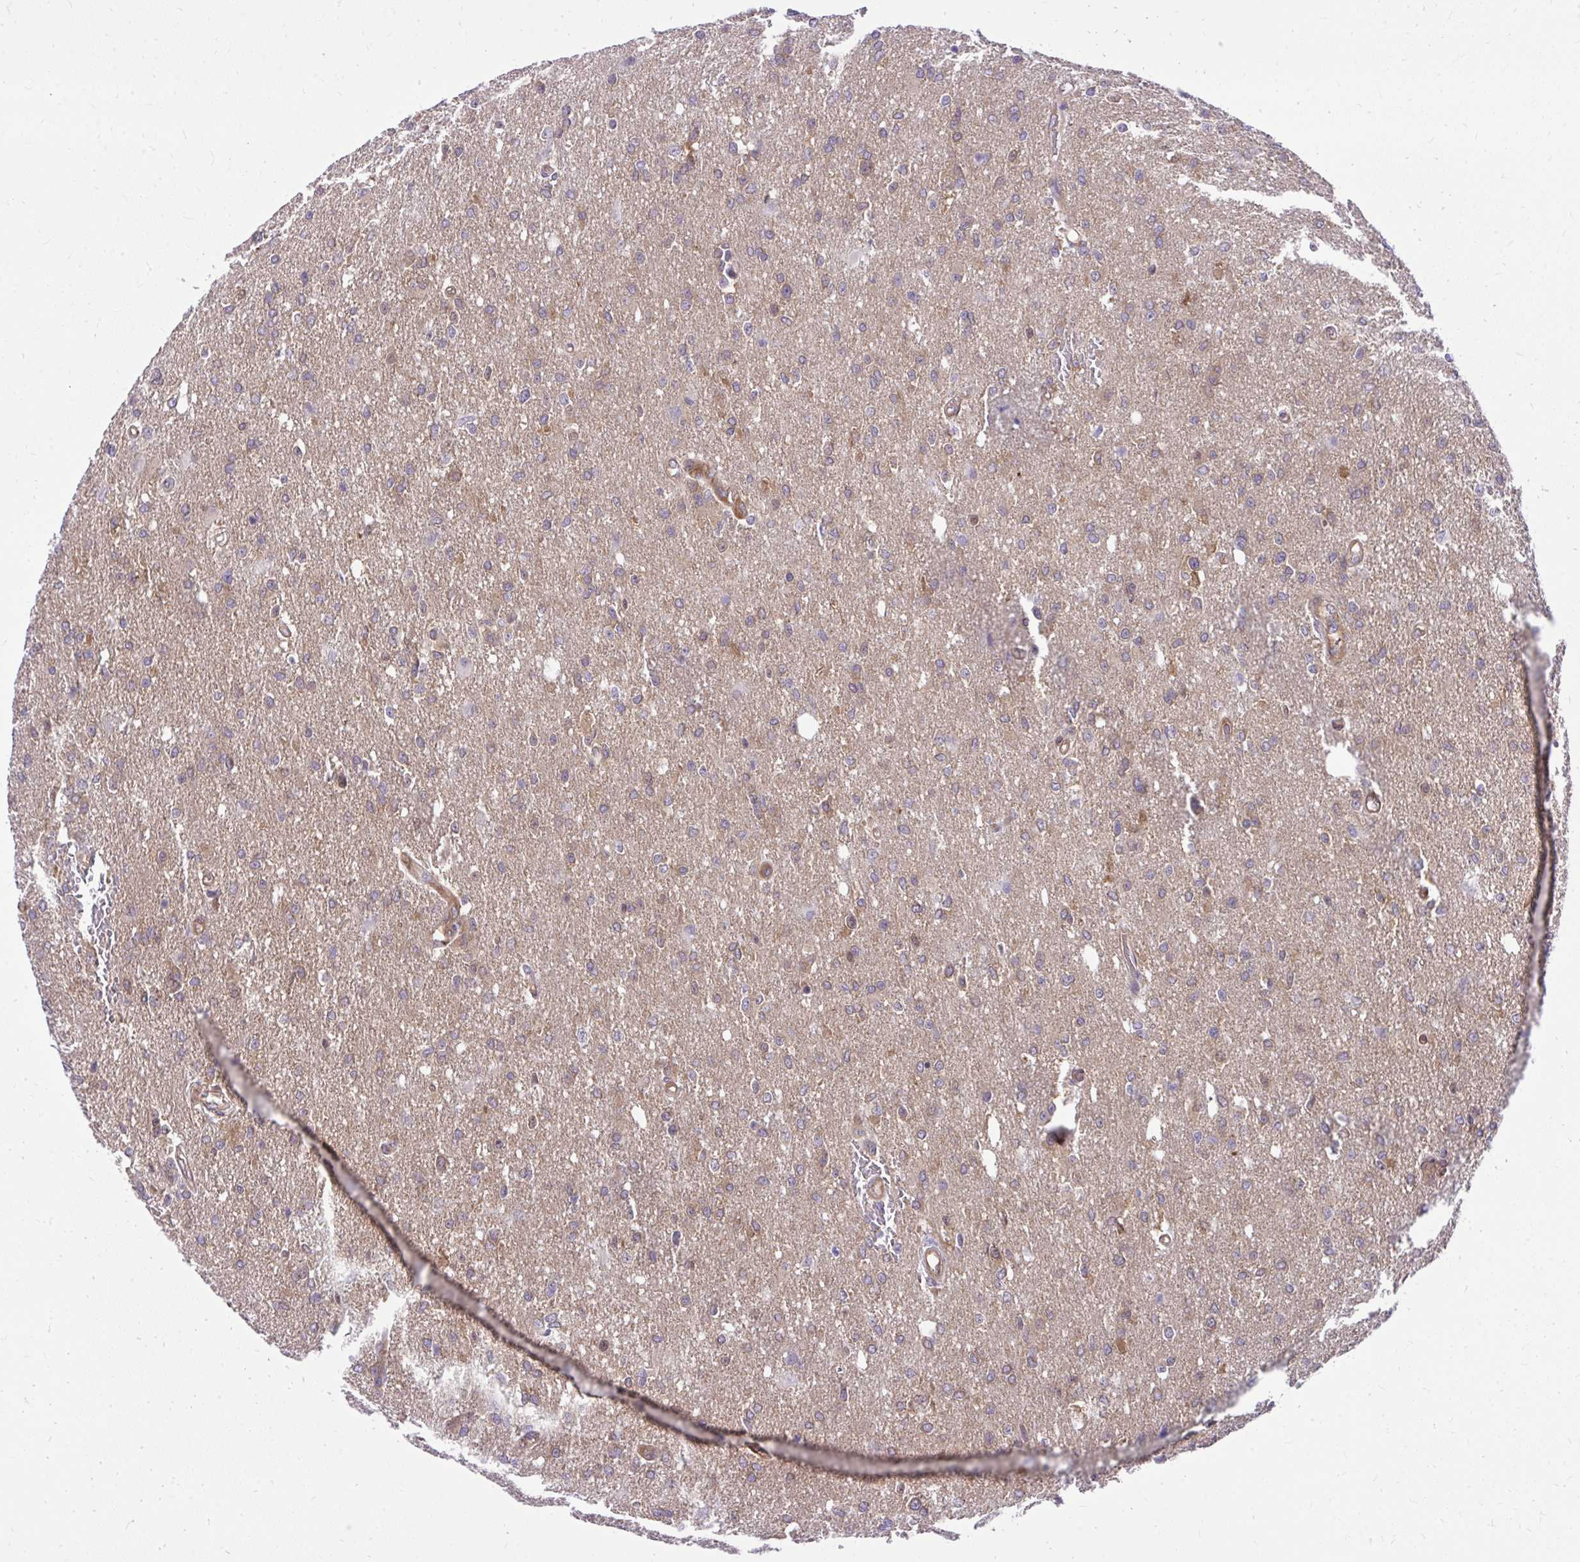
{"staining": {"intensity": "negative", "quantity": "none", "location": "none"}, "tissue": "glioma", "cell_type": "Tumor cells", "image_type": "cancer", "snomed": [{"axis": "morphology", "description": "Glioma, malignant, Low grade"}, {"axis": "topography", "description": "Brain"}], "caption": "Low-grade glioma (malignant) stained for a protein using immunohistochemistry (IHC) displays no positivity tumor cells.", "gene": "PPP5C", "patient": {"sex": "male", "age": 26}}